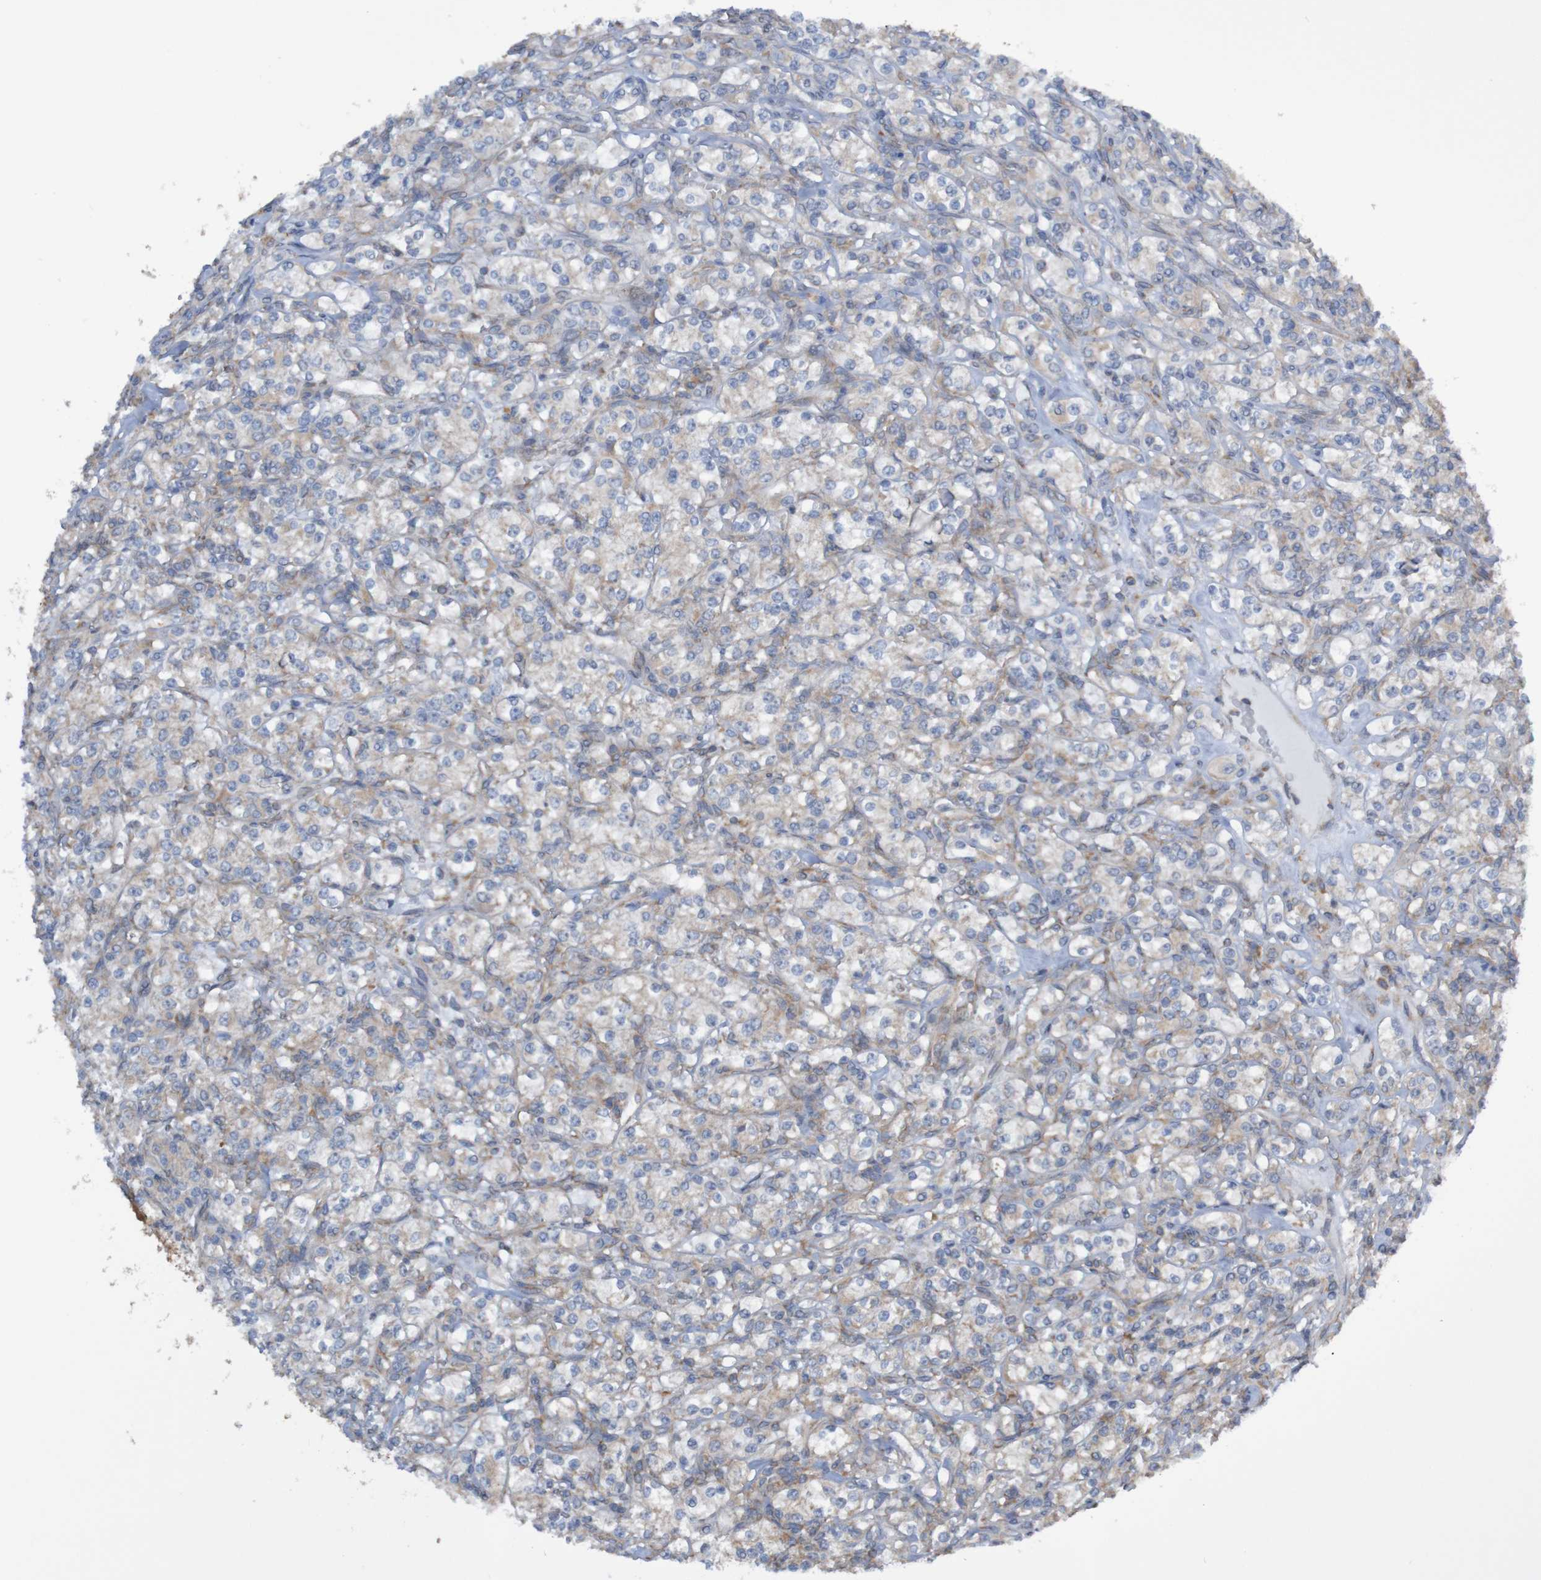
{"staining": {"intensity": "weak", "quantity": "25%-75%", "location": "cytoplasmic/membranous"}, "tissue": "renal cancer", "cell_type": "Tumor cells", "image_type": "cancer", "snomed": [{"axis": "morphology", "description": "Adenocarcinoma, NOS"}, {"axis": "topography", "description": "Kidney"}], "caption": "This is an image of IHC staining of renal adenocarcinoma, which shows weak staining in the cytoplasmic/membranous of tumor cells.", "gene": "LRRC47", "patient": {"sex": "male", "age": 77}}